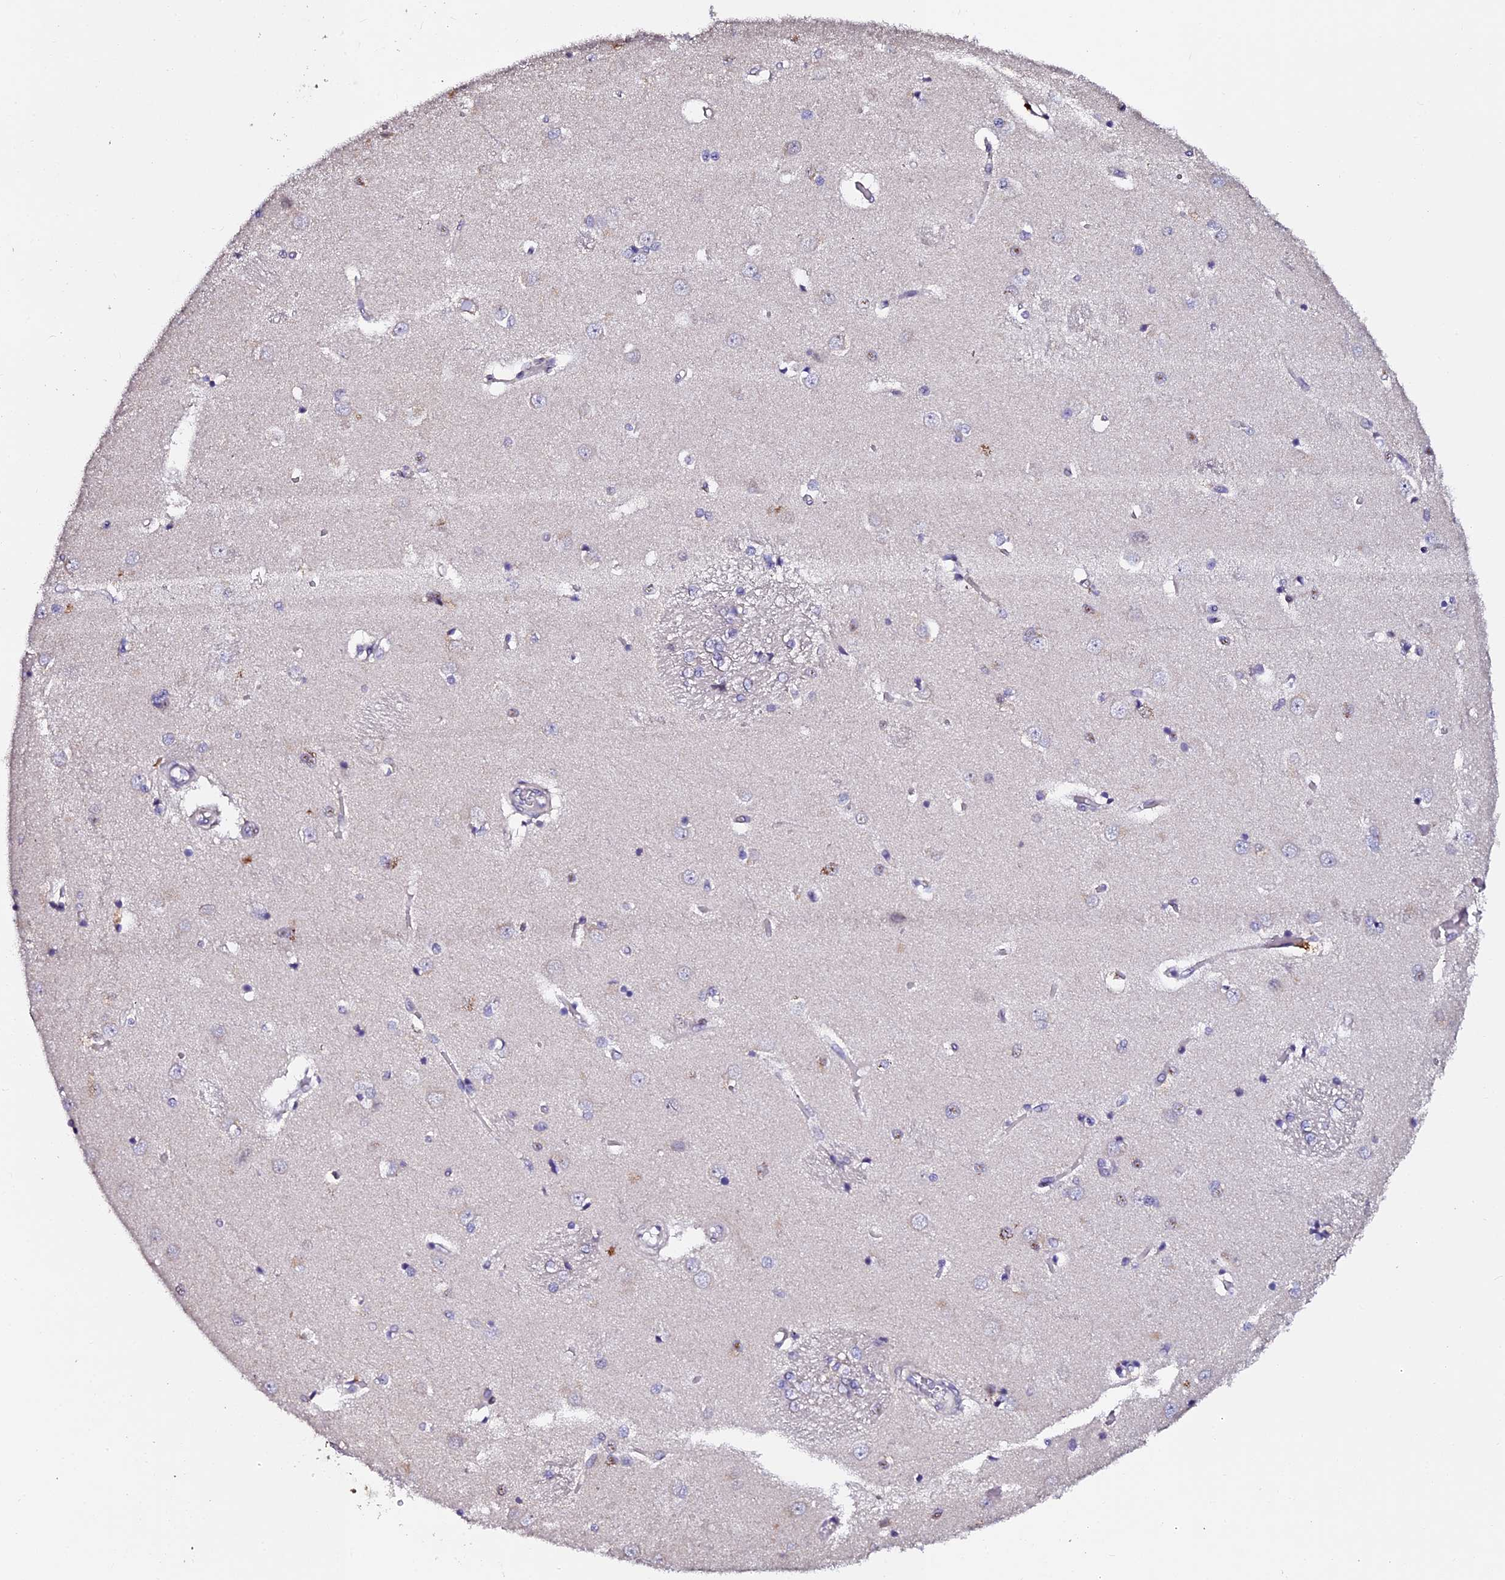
{"staining": {"intensity": "negative", "quantity": "none", "location": "none"}, "tissue": "caudate", "cell_type": "Glial cells", "image_type": "normal", "snomed": [{"axis": "morphology", "description": "Normal tissue, NOS"}, {"axis": "topography", "description": "Lateral ventricle wall"}], "caption": "DAB immunohistochemical staining of benign human caudate exhibits no significant staining in glial cells. (Immunohistochemistry (ihc), brightfield microscopy, high magnification).", "gene": "GPN3", "patient": {"sex": "male", "age": 37}}